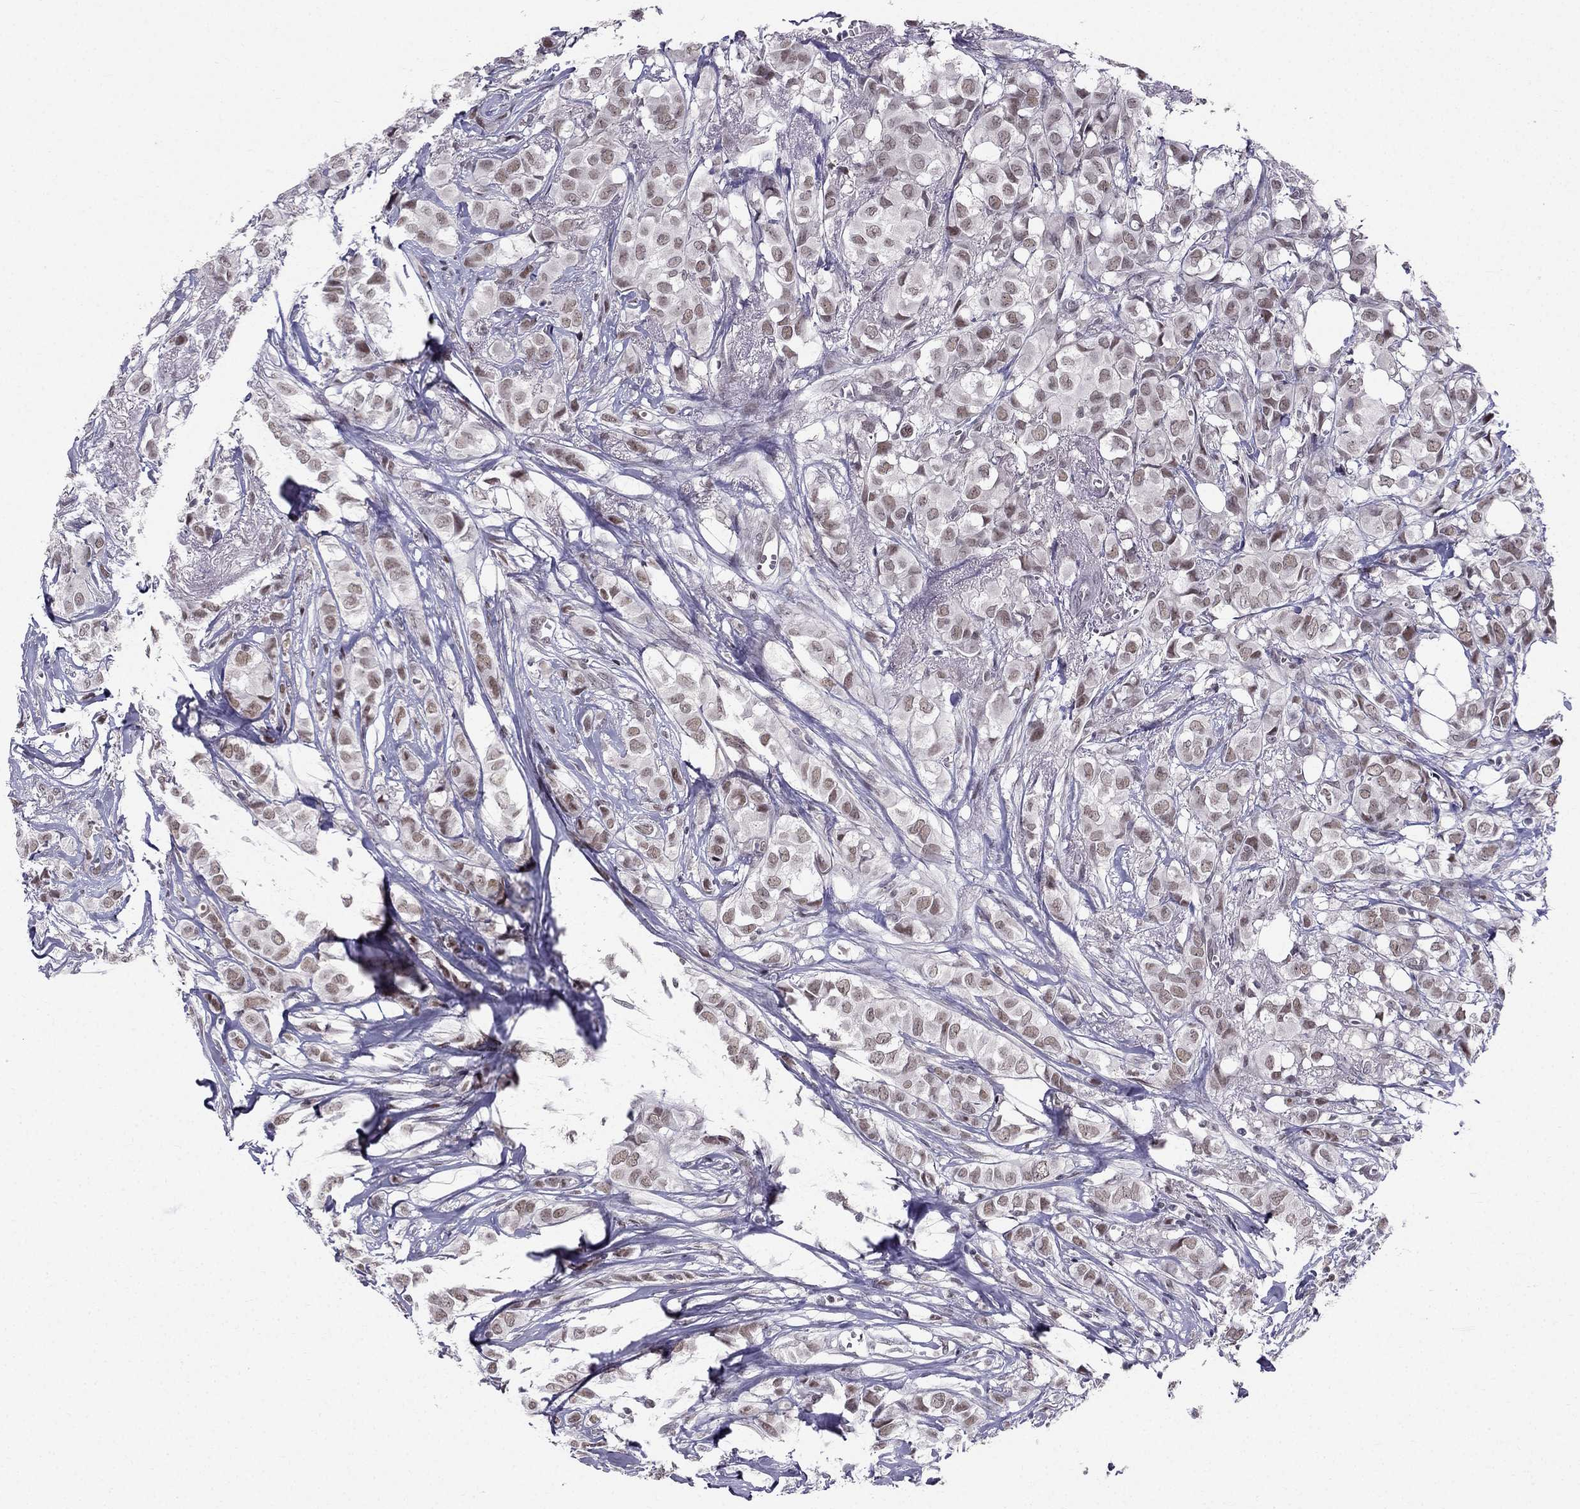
{"staining": {"intensity": "moderate", "quantity": "25%-75%", "location": "nuclear"}, "tissue": "breast cancer", "cell_type": "Tumor cells", "image_type": "cancer", "snomed": [{"axis": "morphology", "description": "Duct carcinoma"}, {"axis": "topography", "description": "Breast"}], "caption": "High-power microscopy captured an IHC image of breast cancer, revealing moderate nuclear staining in approximately 25%-75% of tumor cells.", "gene": "RPRD2", "patient": {"sex": "female", "age": 85}}